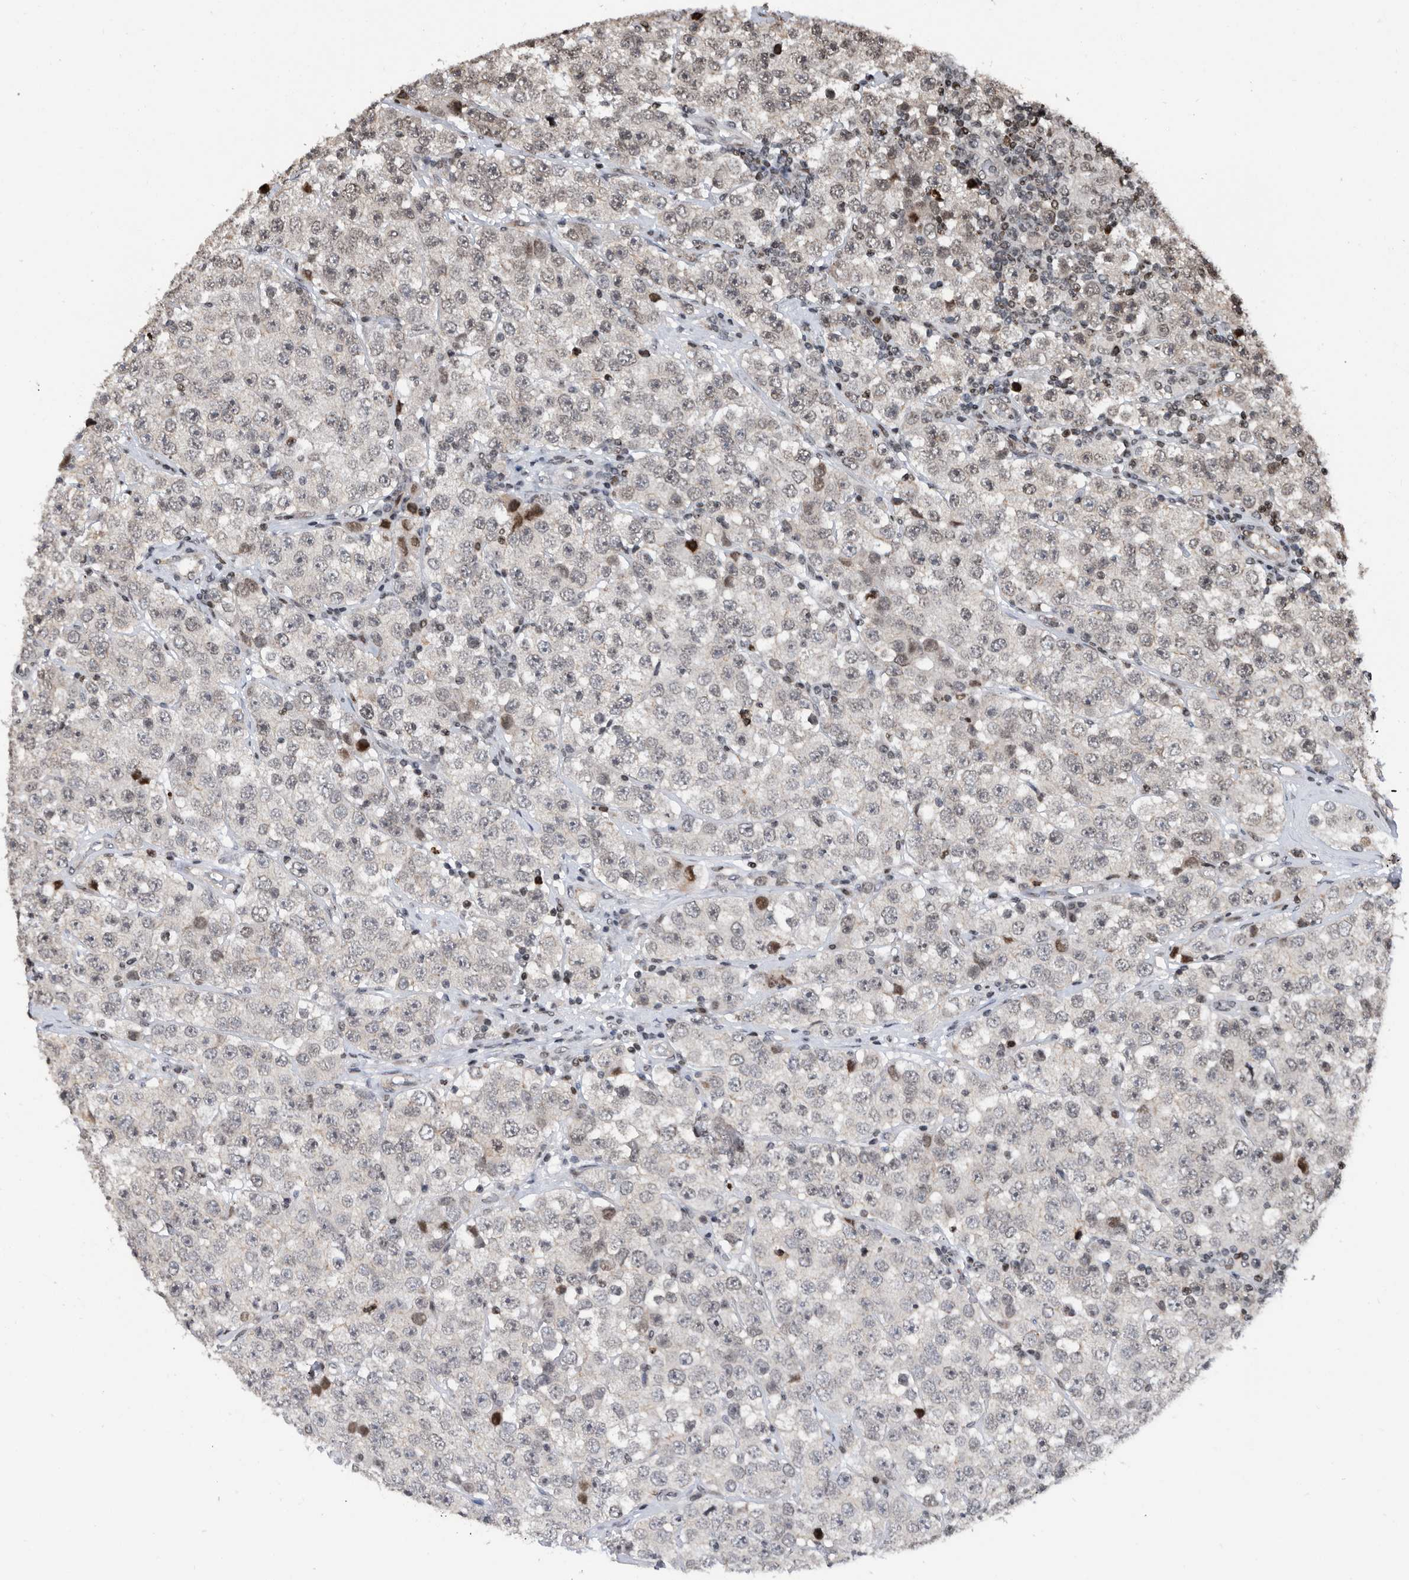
{"staining": {"intensity": "moderate", "quantity": "<25%", "location": "nuclear"}, "tissue": "testis cancer", "cell_type": "Tumor cells", "image_type": "cancer", "snomed": [{"axis": "morphology", "description": "Seminoma, NOS"}, {"axis": "topography", "description": "Testis"}], "caption": "Immunohistochemical staining of human testis seminoma reveals low levels of moderate nuclear protein expression in approximately <25% of tumor cells.", "gene": "SNRNP48", "patient": {"sex": "male", "age": 28}}